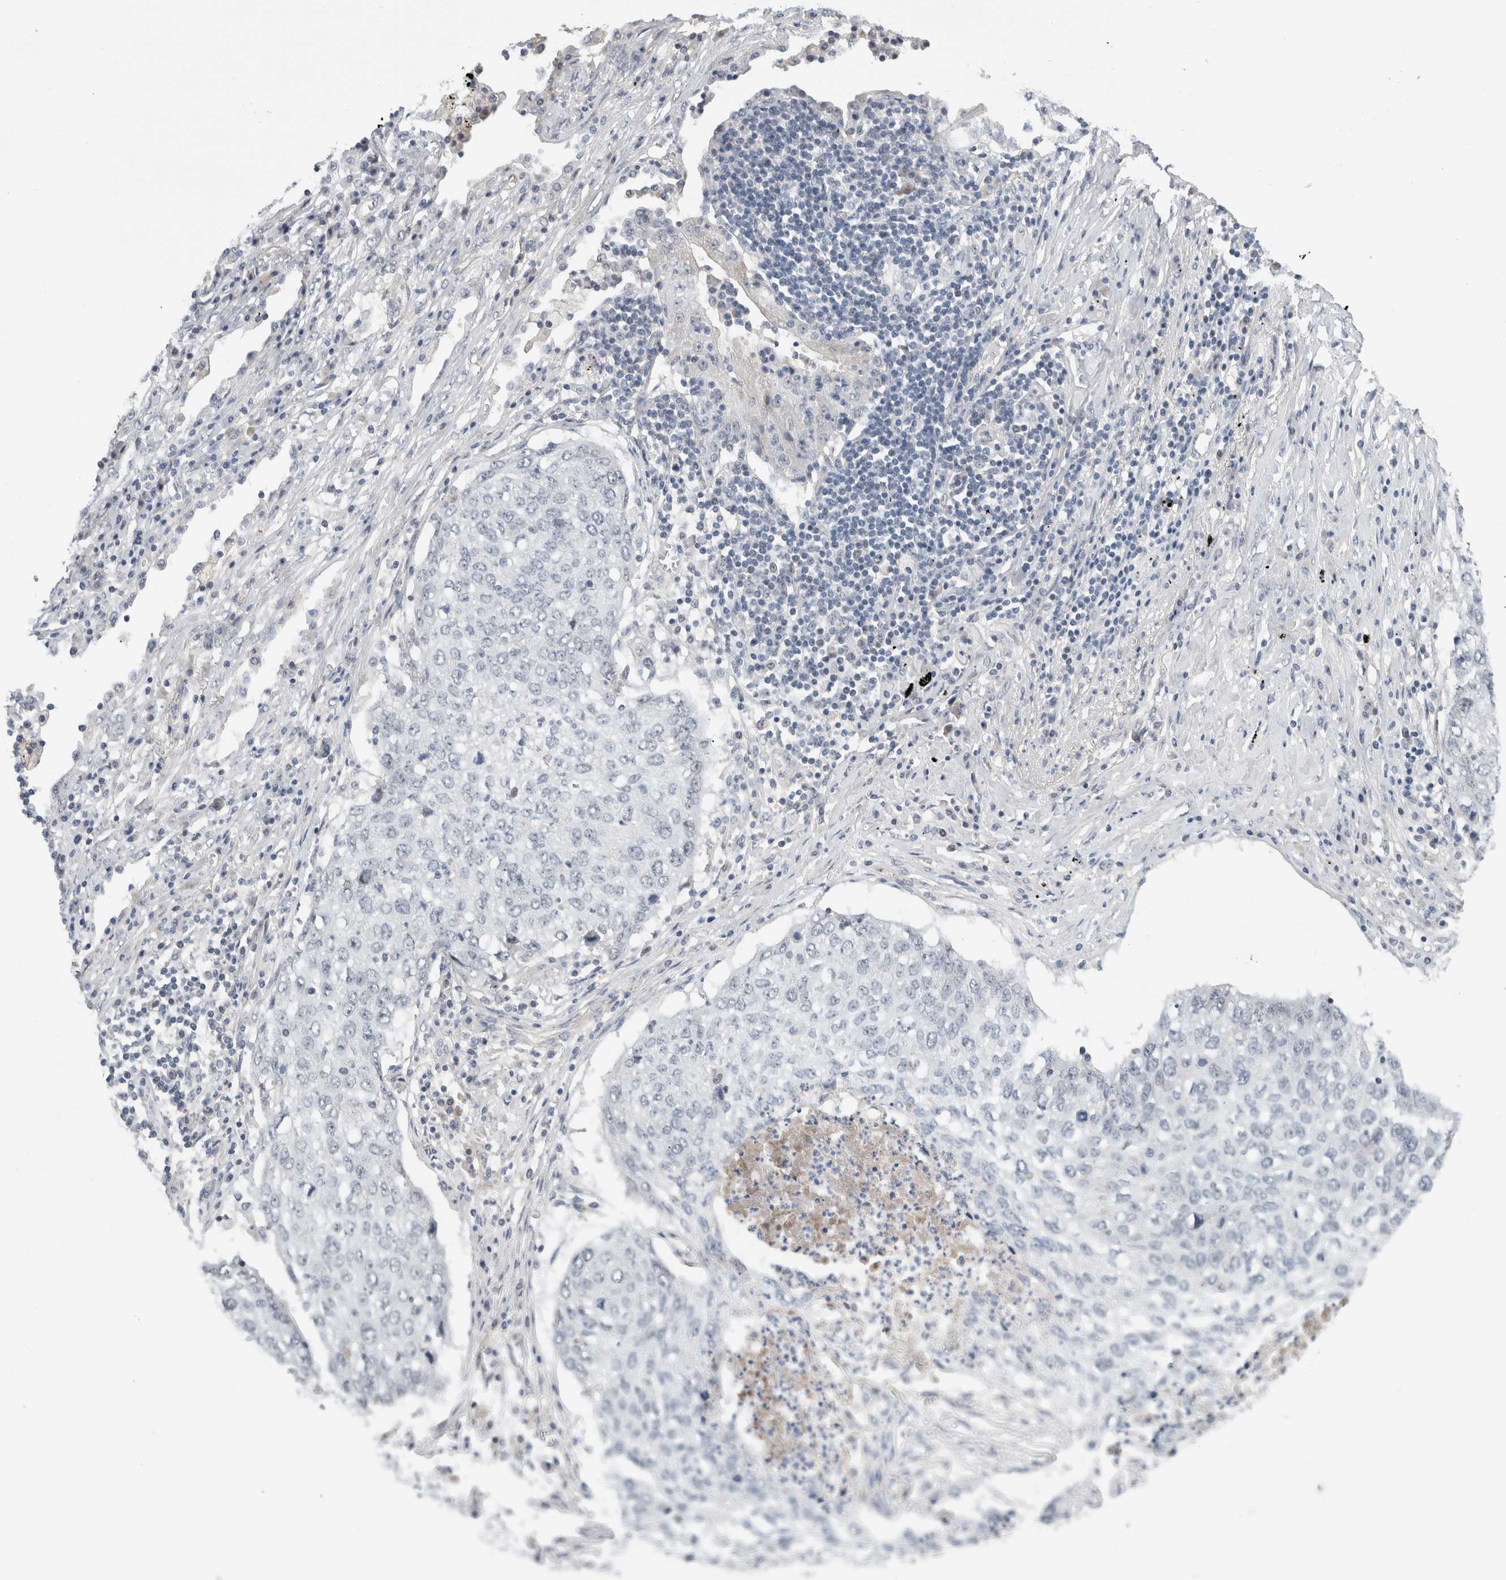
{"staining": {"intensity": "negative", "quantity": "none", "location": "none"}, "tissue": "lung cancer", "cell_type": "Tumor cells", "image_type": "cancer", "snomed": [{"axis": "morphology", "description": "Squamous cell carcinoma, NOS"}, {"axis": "topography", "description": "Lung"}], "caption": "This is an immunohistochemistry (IHC) image of human squamous cell carcinoma (lung). There is no staining in tumor cells.", "gene": "HCN3", "patient": {"sex": "female", "age": 63}}